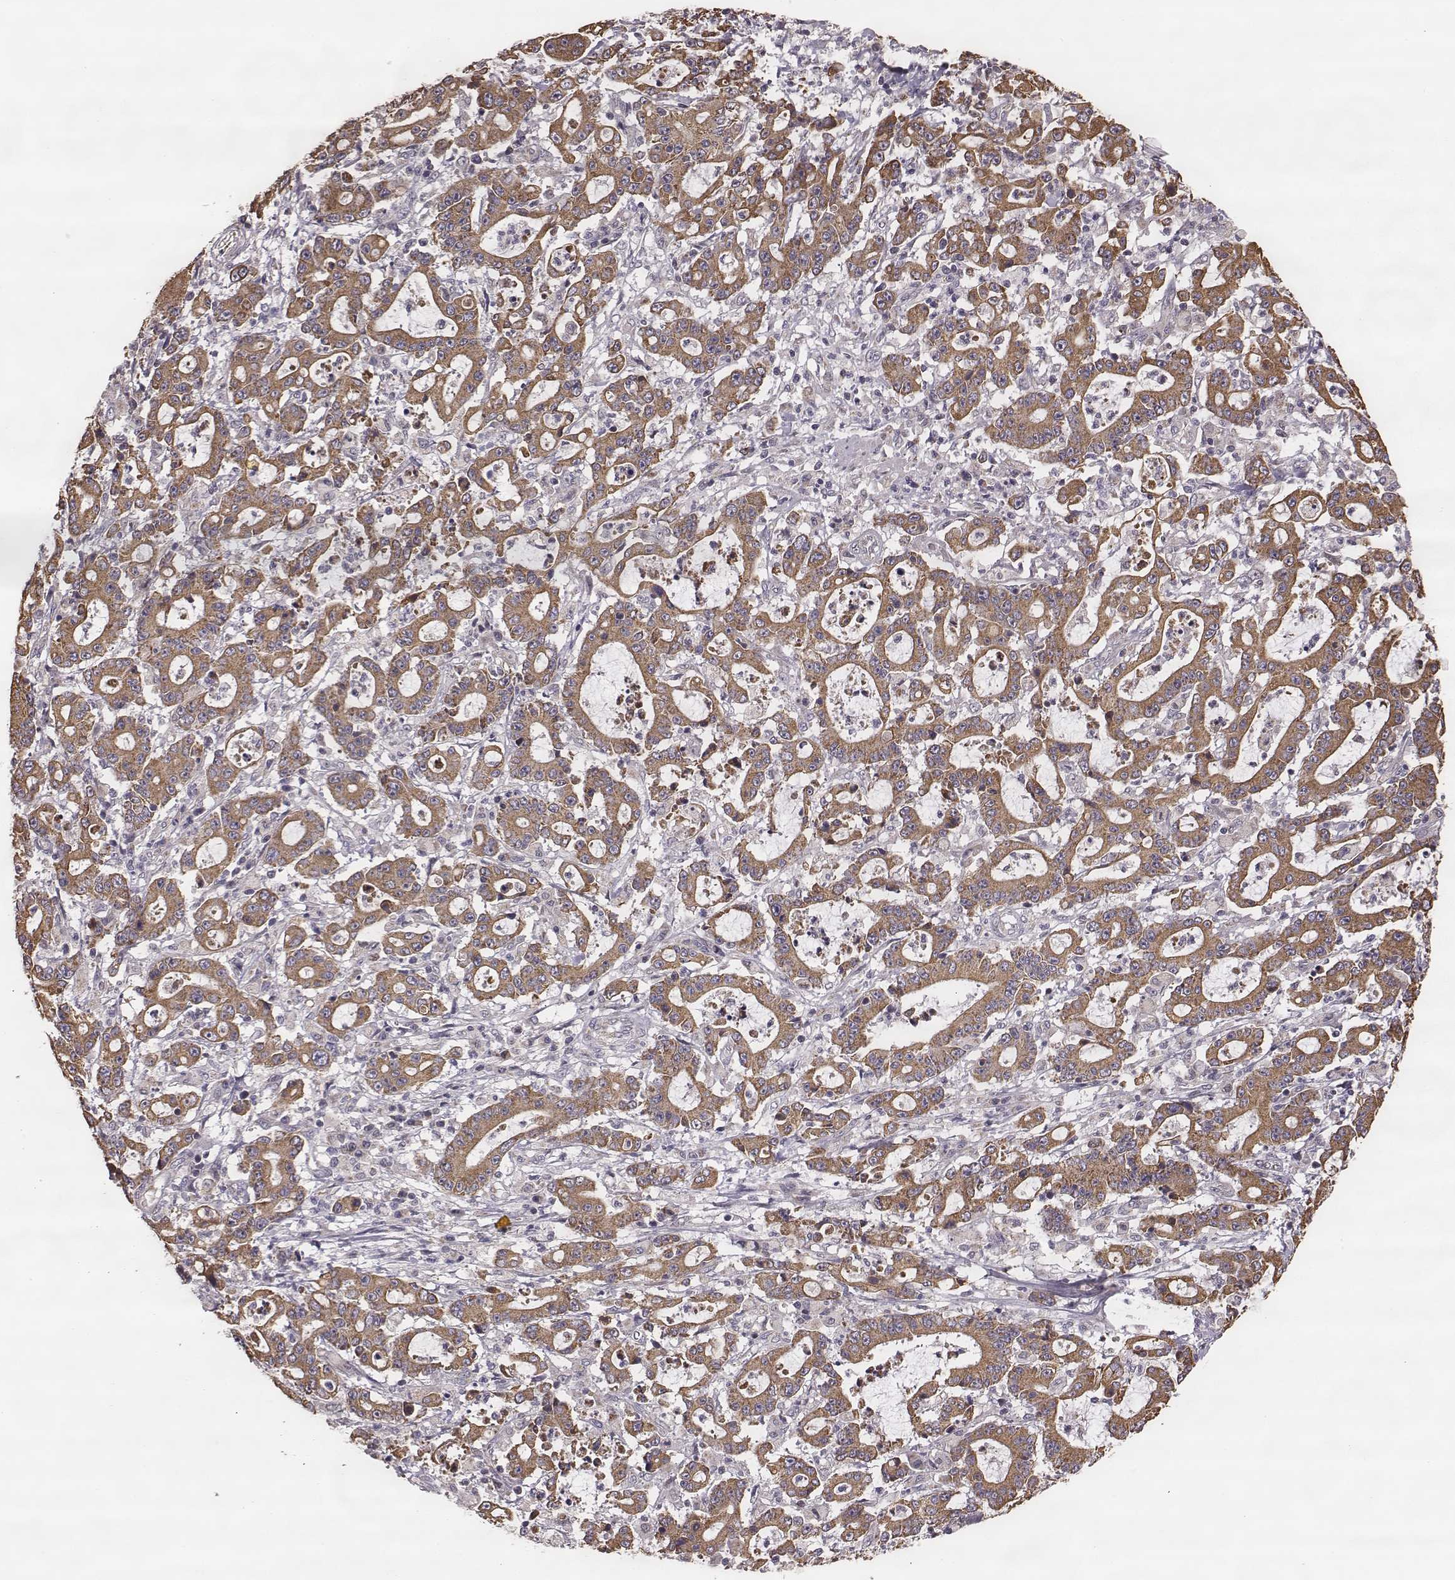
{"staining": {"intensity": "moderate", "quantity": ">75%", "location": "cytoplasmic/membranous"}, "tissue": "stomach cancer", "cell_type": "Tumor cells", "image_type": "cancer", "snomed": [{"axis": "morphology", "description": "Adenocarcinoma, NOS"}, {"axis": "topography", "description": "Stomach, upper"}], "caption": "High-power microscopy captured an immunohistochemistry (IHC) micrograph of stomach adenocarcinoma, revealing moderate cytoplasmic/membranous staining in about >75% of tumor cells.", "gene": "HAVCR1", "patient": {"sex": "male", "age": 68}}